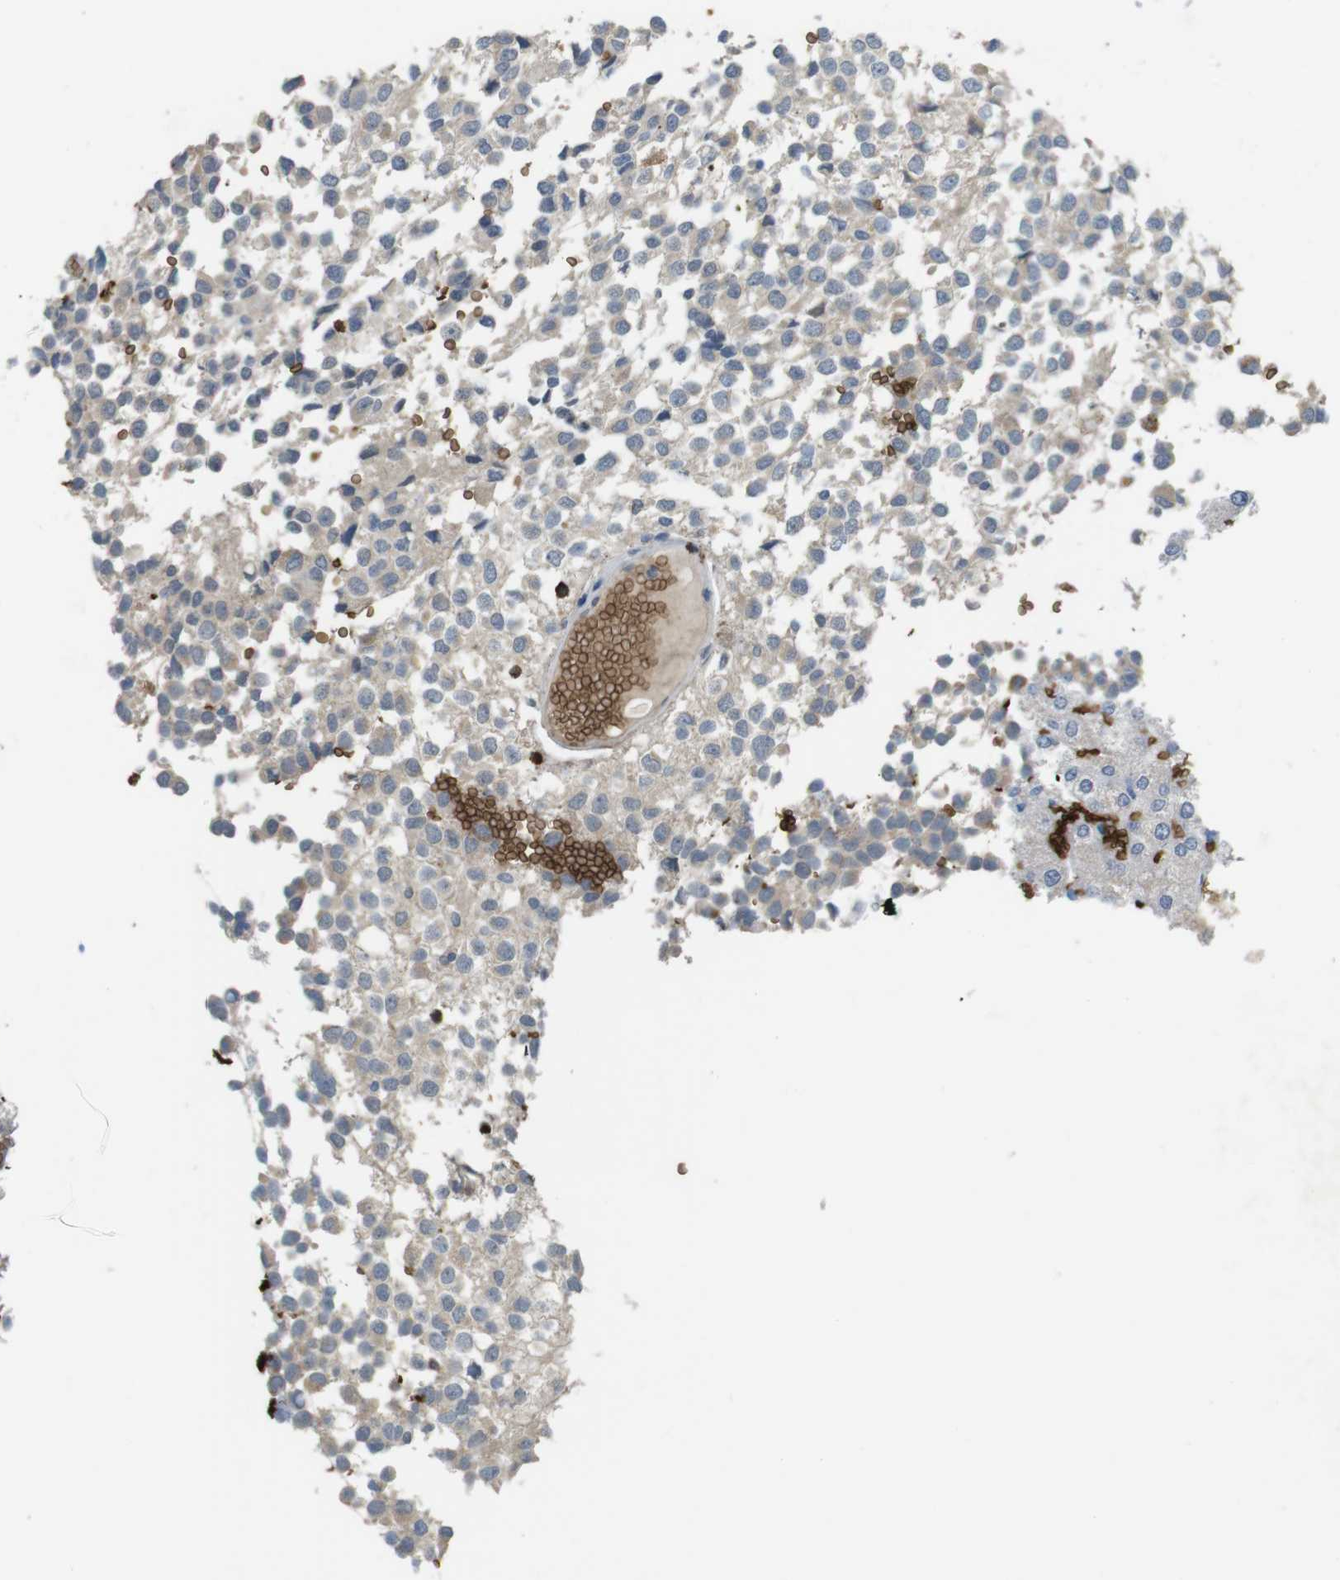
{"staining": {"intensity": "negative", "quantity": "none", "location": "none"}, "tissue": "glioma", "cell_type": "Tumor cells", "image_type": "cancer", "snomed": [{"axis": "morphology", "description": "Glioma, malignant, High grade"}, {"axis": "topography", "description": "Brain"}], "caption": "DAB (3,3'-diaminobenzidine) immunohistochemical staining of glioma displays no significant staining in tumor cells. (Brightfield microscopy of DAB (3,3'-diaminobenzidine) IHC at high magnification).", "gene": "GYPA", "patient": {"sex": "male", "age": 32}}